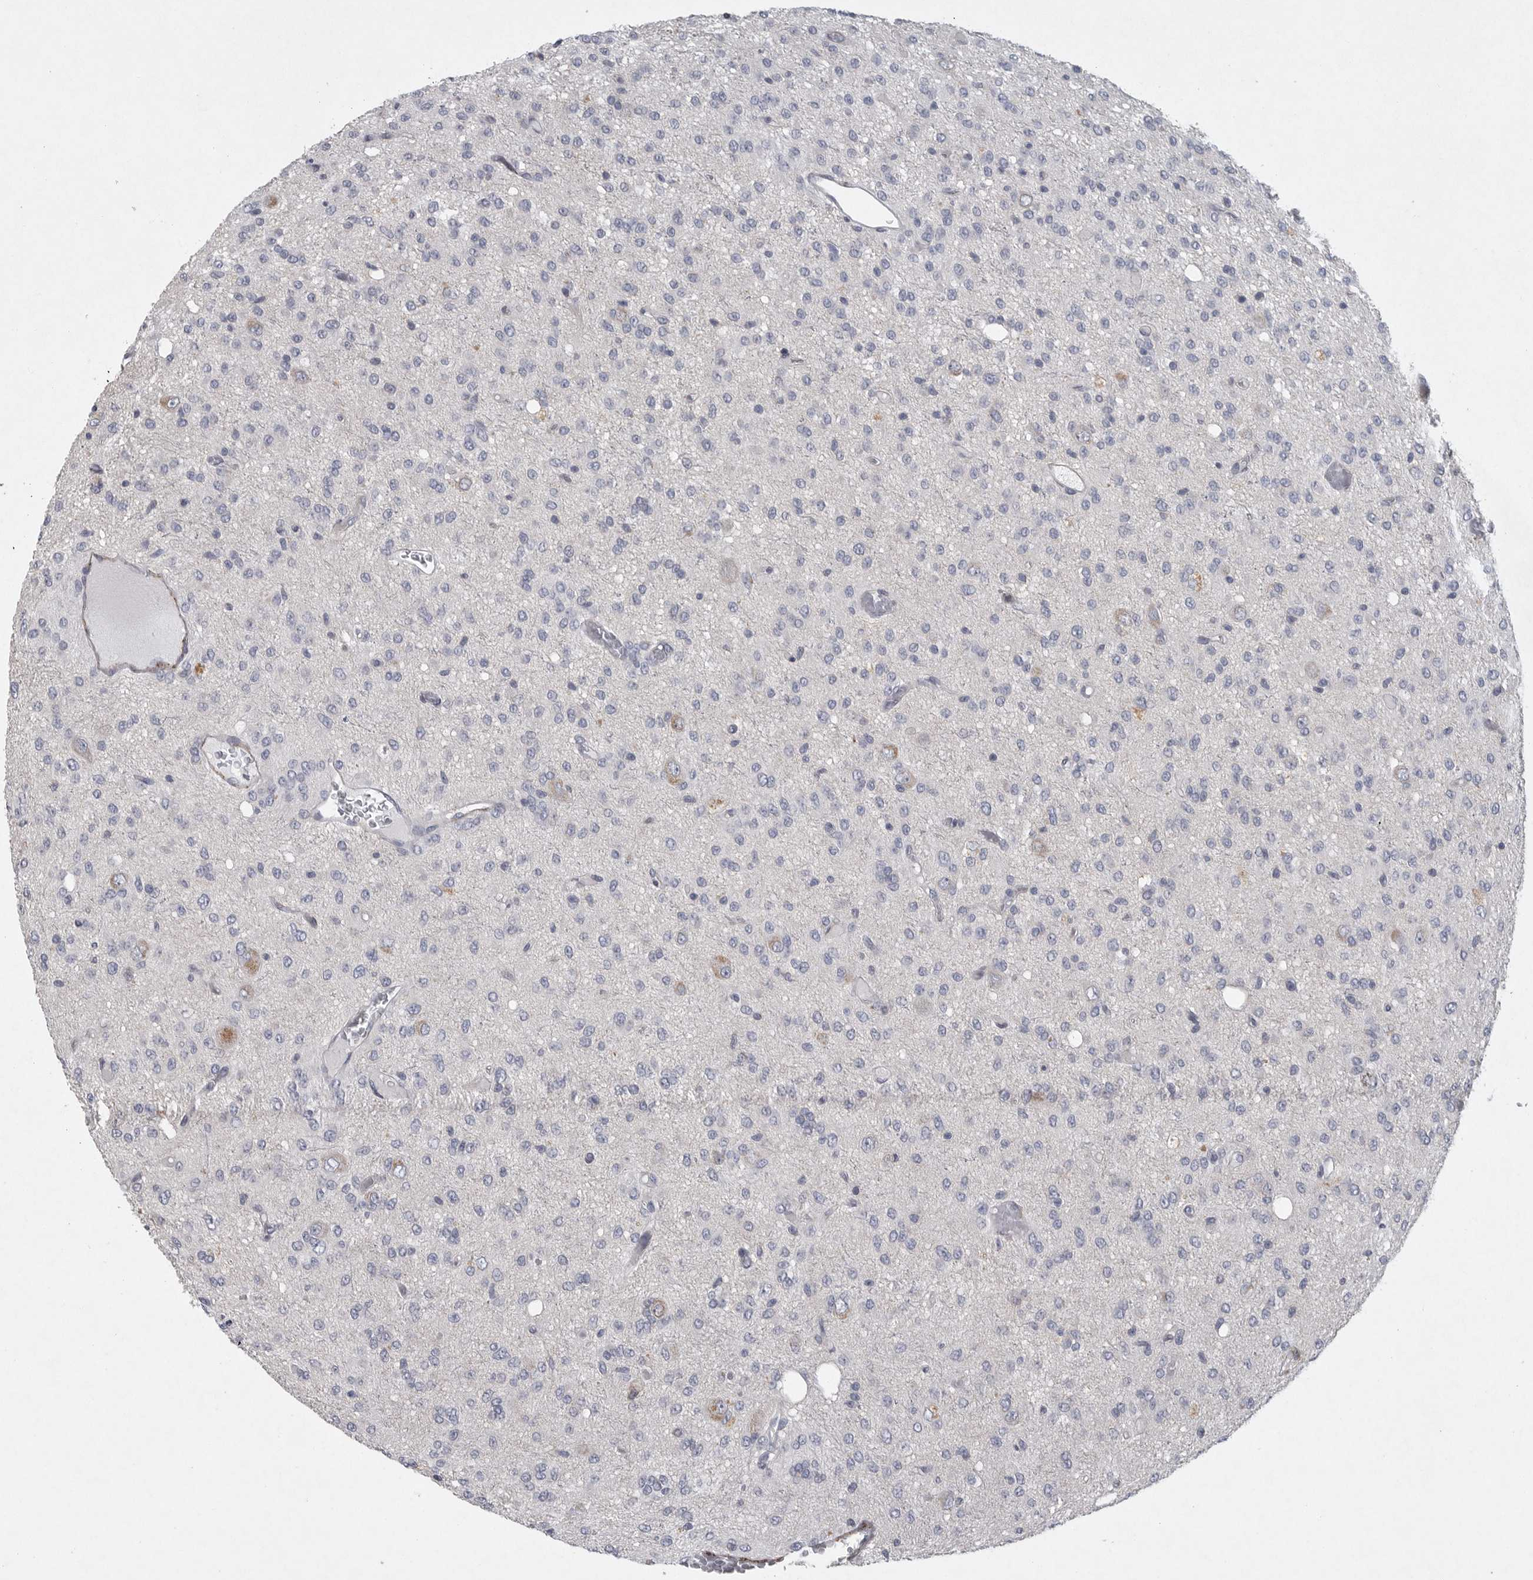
{"staining": {"intensity": "negative", "quantity": "none", "location": "none"}, "tissue": "glioma", "cell_type": "Tumor cells", "image_type": "cancer", "snomed": [{"axis": "morphology", "description": "Glioma, malignant, High grade"}, {"axis": "topography", "description": "Brain"}], "caption": "This micrograph is of glioma stained with immunohistochemistry to label a protein in brown with the nuclei are counter-stained blue. There is no expression in tumor cells.", "gene": "MINPP1", "patient": {"sex": "female", "age": 59}}